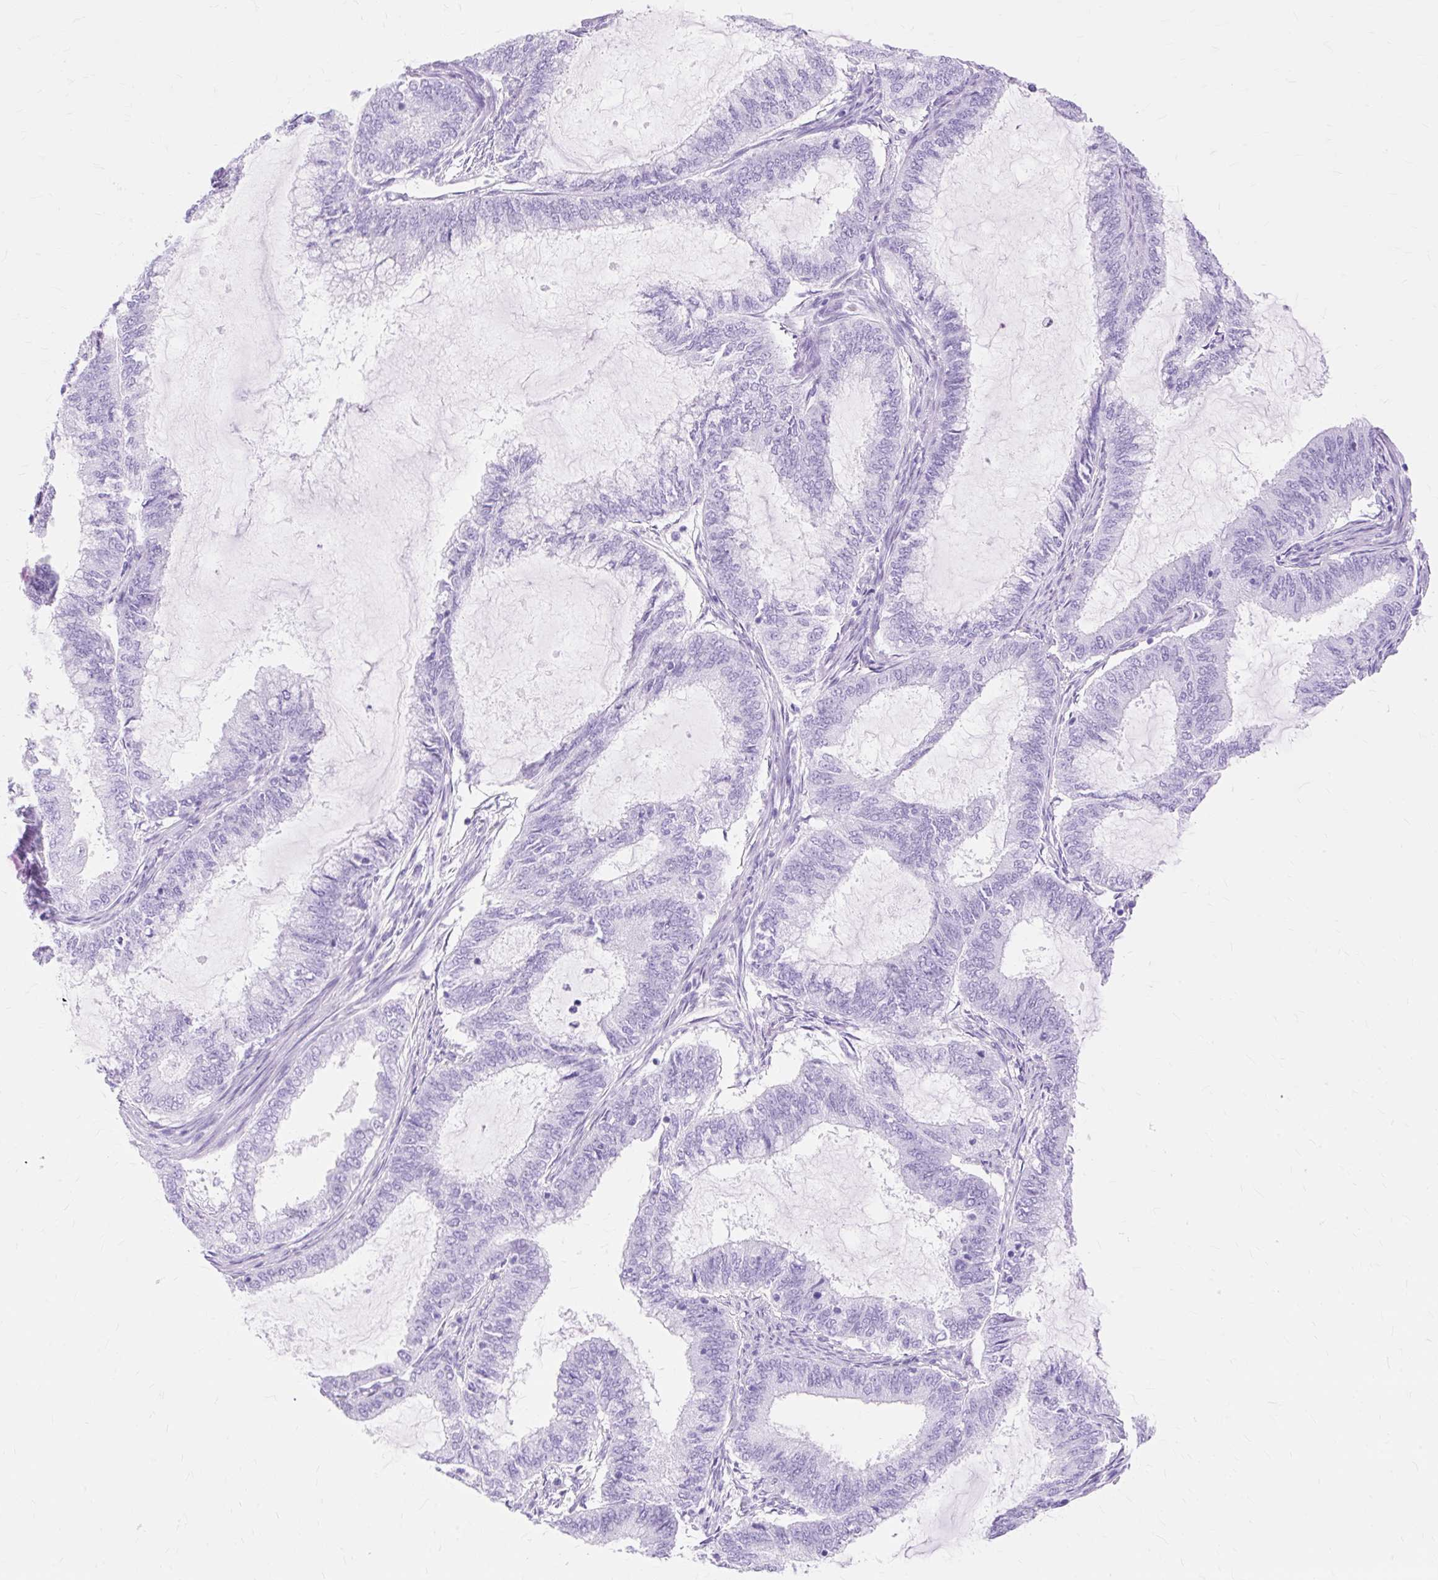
{"staining": {"intensity": "negative", "quantity": "none", "location": "none"}, "tissue": "endometrial cancer", "cell_type": "Tumor cells", "image_type": "cancer", "snomed": [{"axis": "morphology", "description": "Adenocarcinoma, NOS"}, {"axis": "topography", "description": "Endometrium"}], "caption": "Image shows no protein staining in tumor cells of endometrial cancer tissue.", "gene": "MBP", "patient": {"sex": "female", "age": 51}}